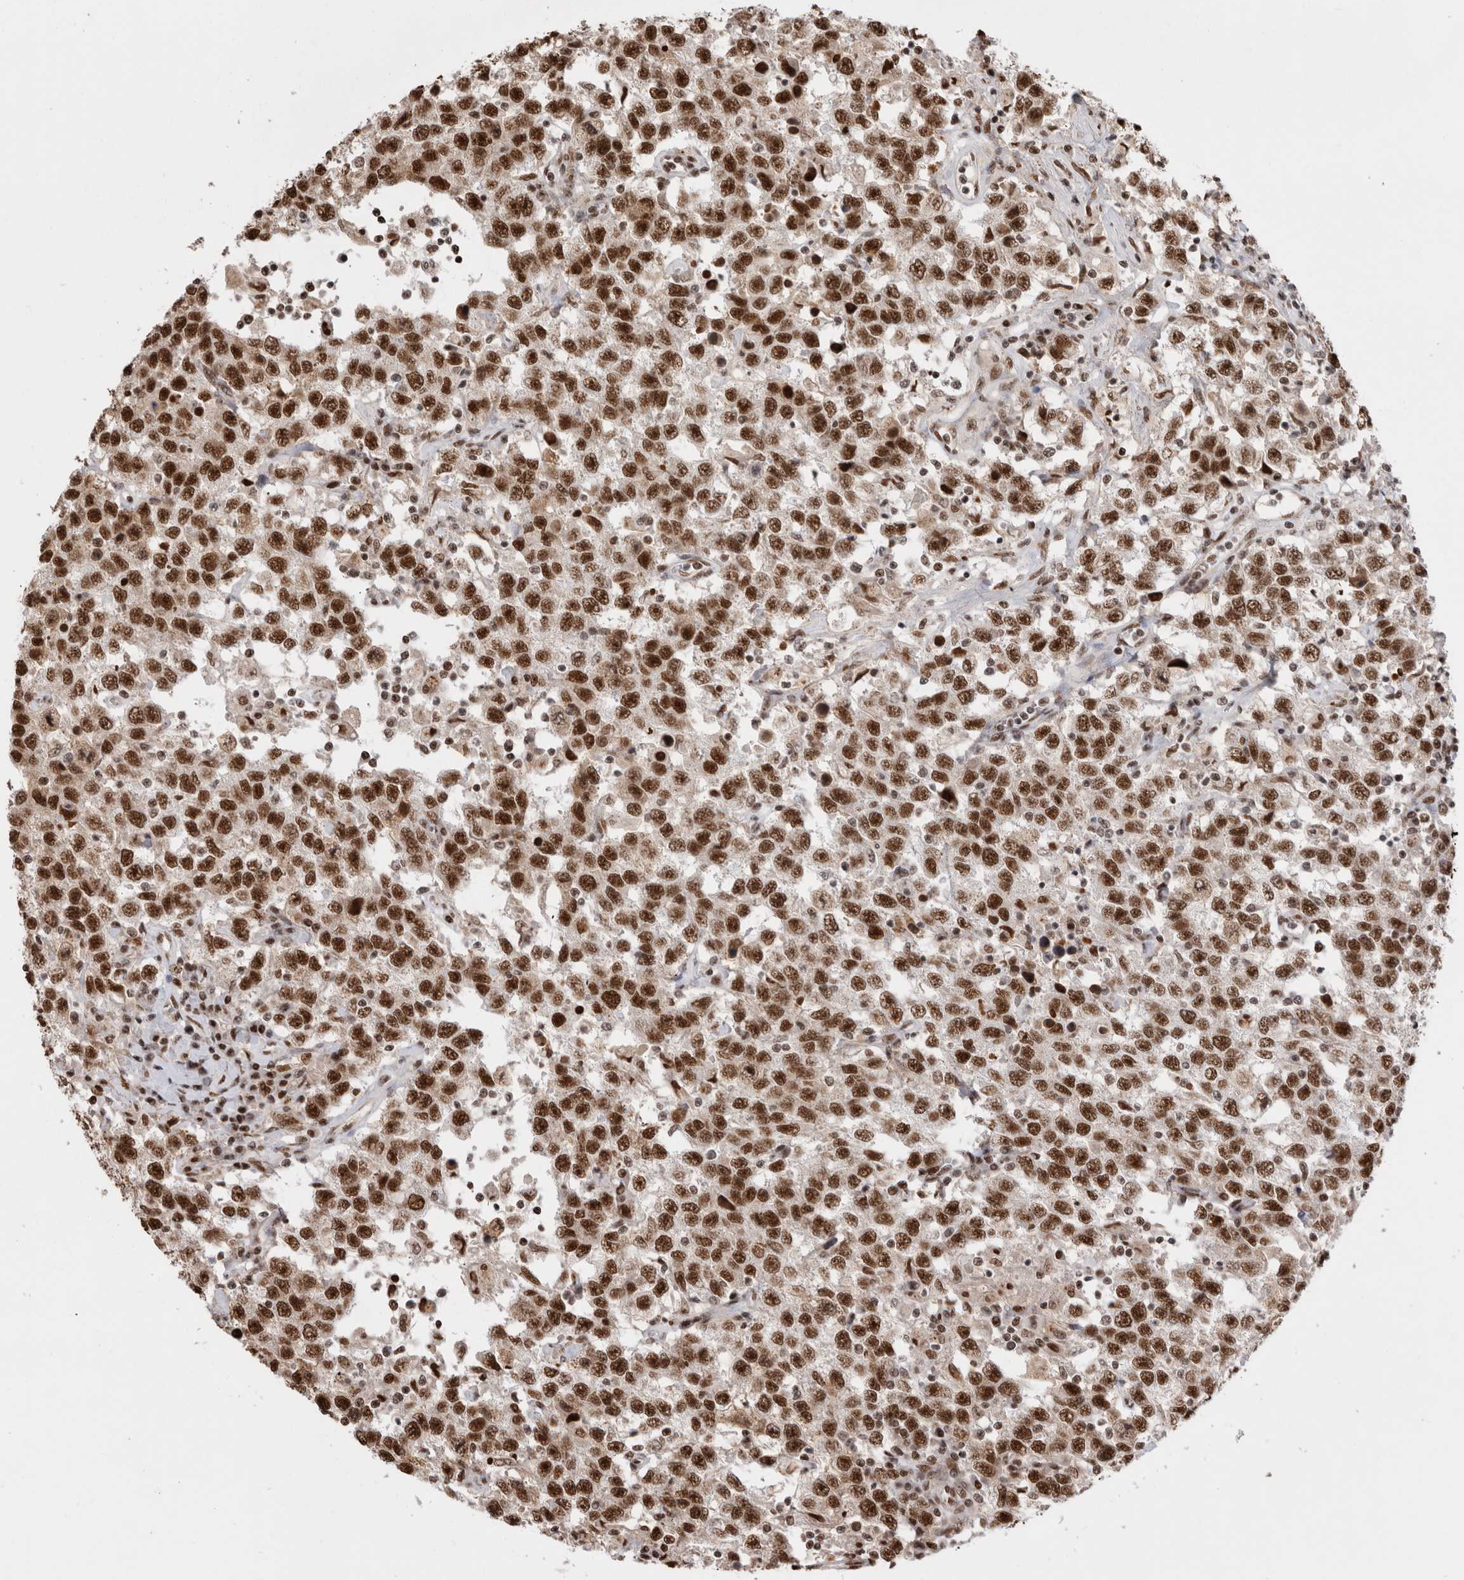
{"staining": {"intensity": "strong", "quantity": ">75%", "location": "nuclear"}, "tissue": "testis cancer", "cell_type": "Tumor cells", "image_type": "cancer", "snomed": [{"axis": "morphology", "description": "Seminoma, NOS"}, {"axis": "topography", "description": "Testis"}], "caption": "A brown stain labels strong nuclear staining of a protein in seminoma (testis) tumor cells.", "gene": "EYA2", "patient": {"sex": "male", "age": 41}}